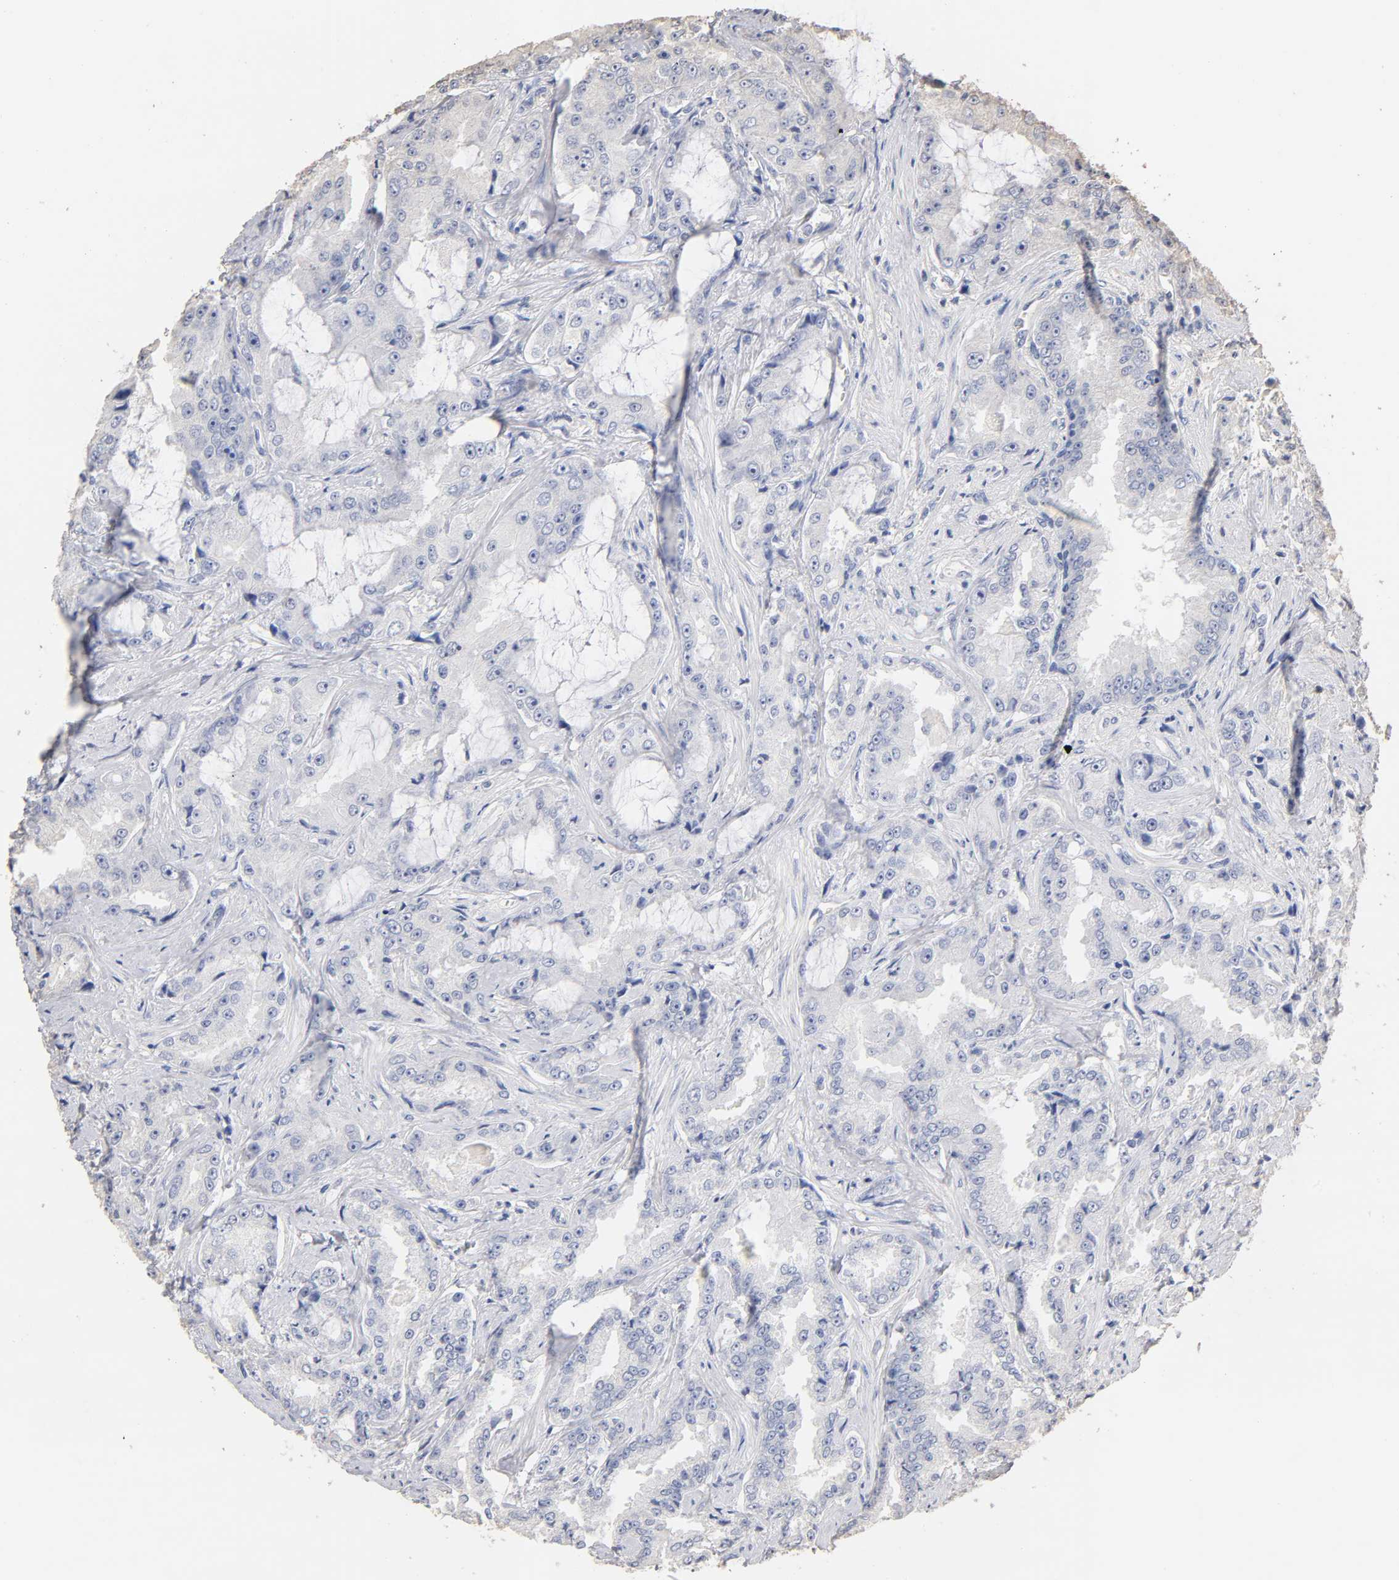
{"staining": {"intensity": "negative", "quantity": "none", "location": "none"}, "tissue": "prostate cancer", "cell_type": "Tumor cells", "image_type": "cancer", "snomed": [{"axis": "morphology", "description": "Adenocarcinoma, High grade"}, {"axis": "topography", "description": "Prostate"}], "caption": "Immunohistochemistry image of human prostate high-grade adenocarcinoma stained for a protein (brown), which shows no expression in tumor cells.", "gene": "VSIG4", "patient": {"sex": "male", "age": 73}}